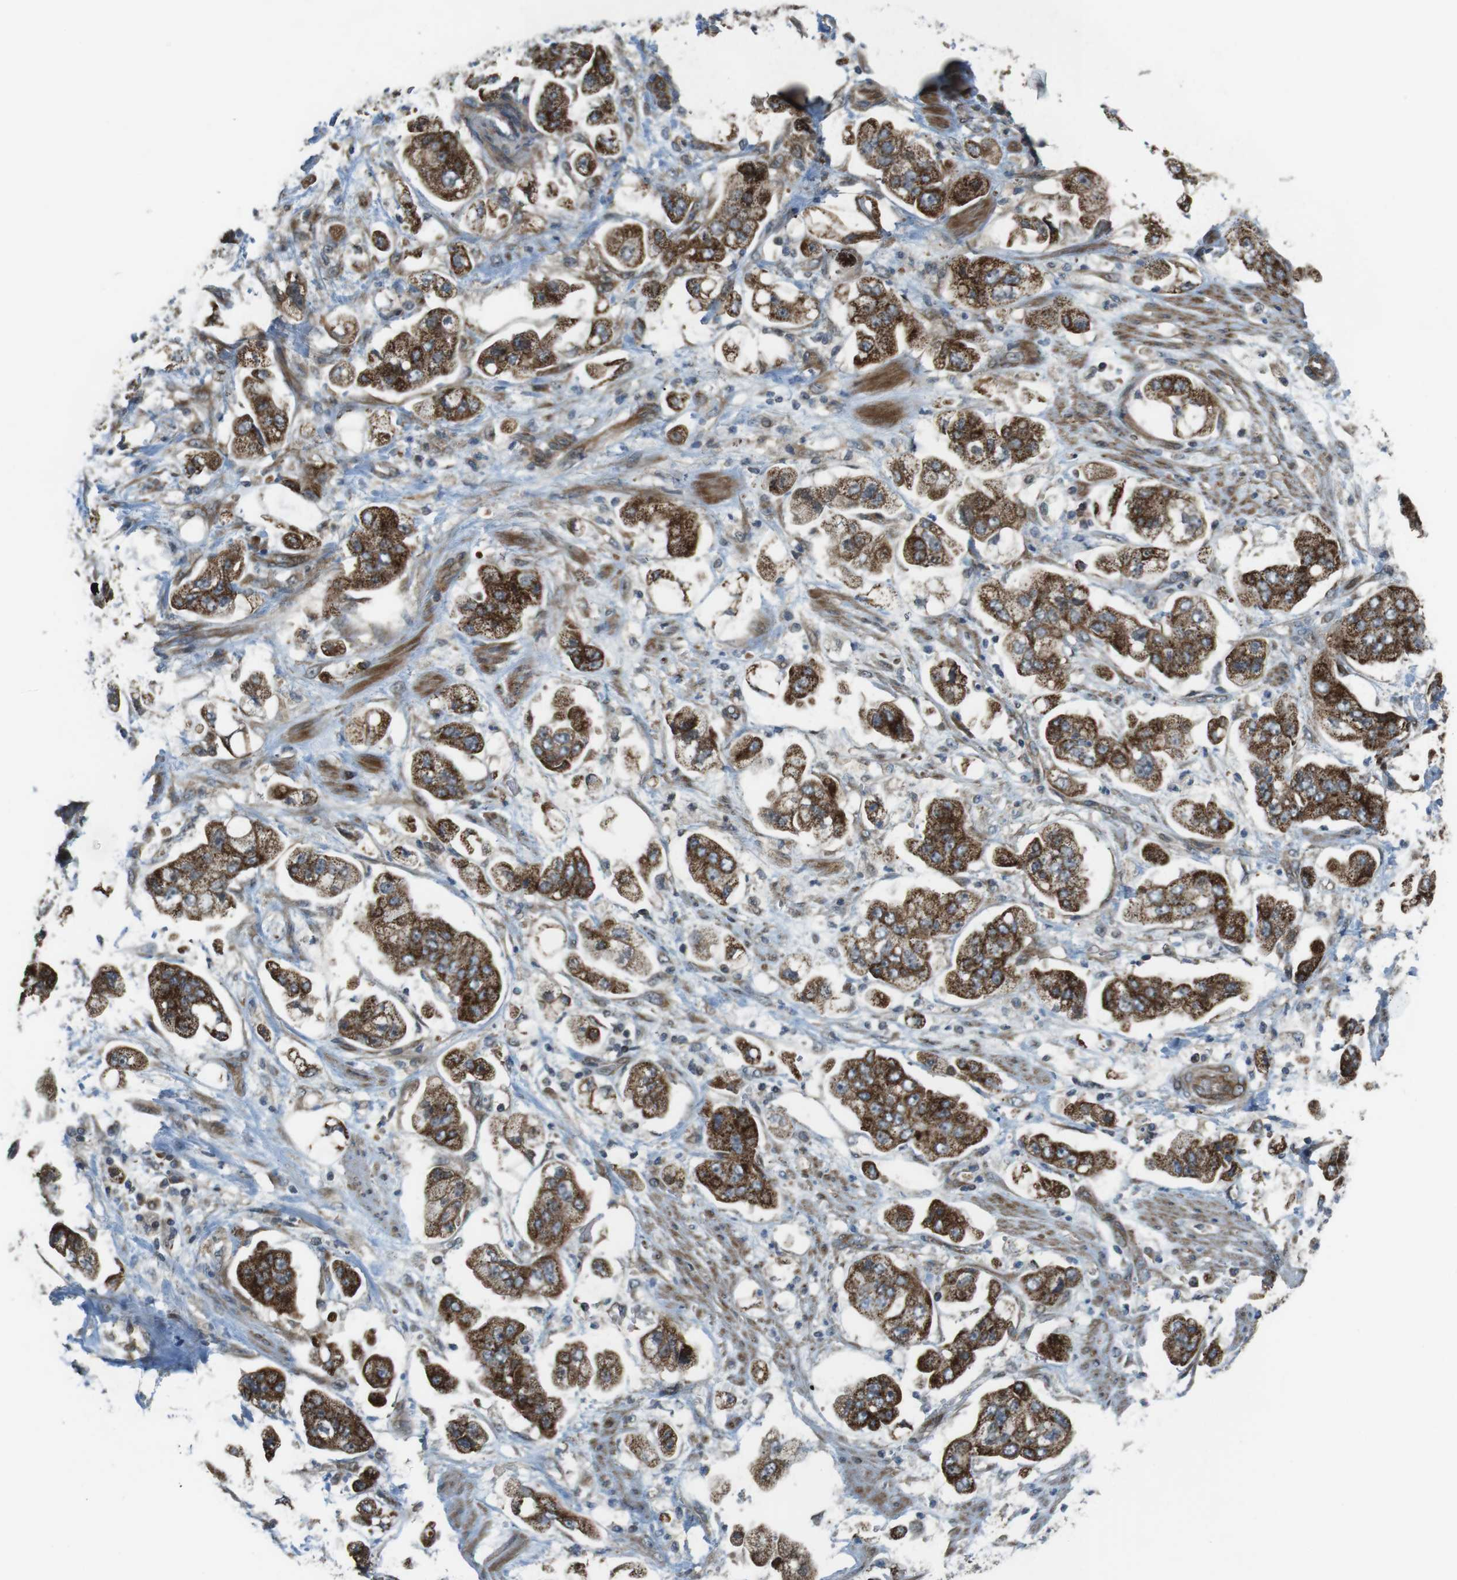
{"staining": {"intensity": "strong", "quantity": ">75%", "location": "cytoplasmic/membranous"}, "tissue": "stomach cancer", "cell_type": "Tumor cells", "image_type": "cancer", "snomed": [{"axis": "morphology", "description": "Adenocarcinoma, NOS"}, {"axis": "topography", "description": "Stomach"}], "caption": "Stomach cancer stained with IHC exhibits strong cytoplasmic/membranous expression in about >75% of tumor cells.", "gene": "IFFO2", "patient": {"sex": "male", "age": 62}}